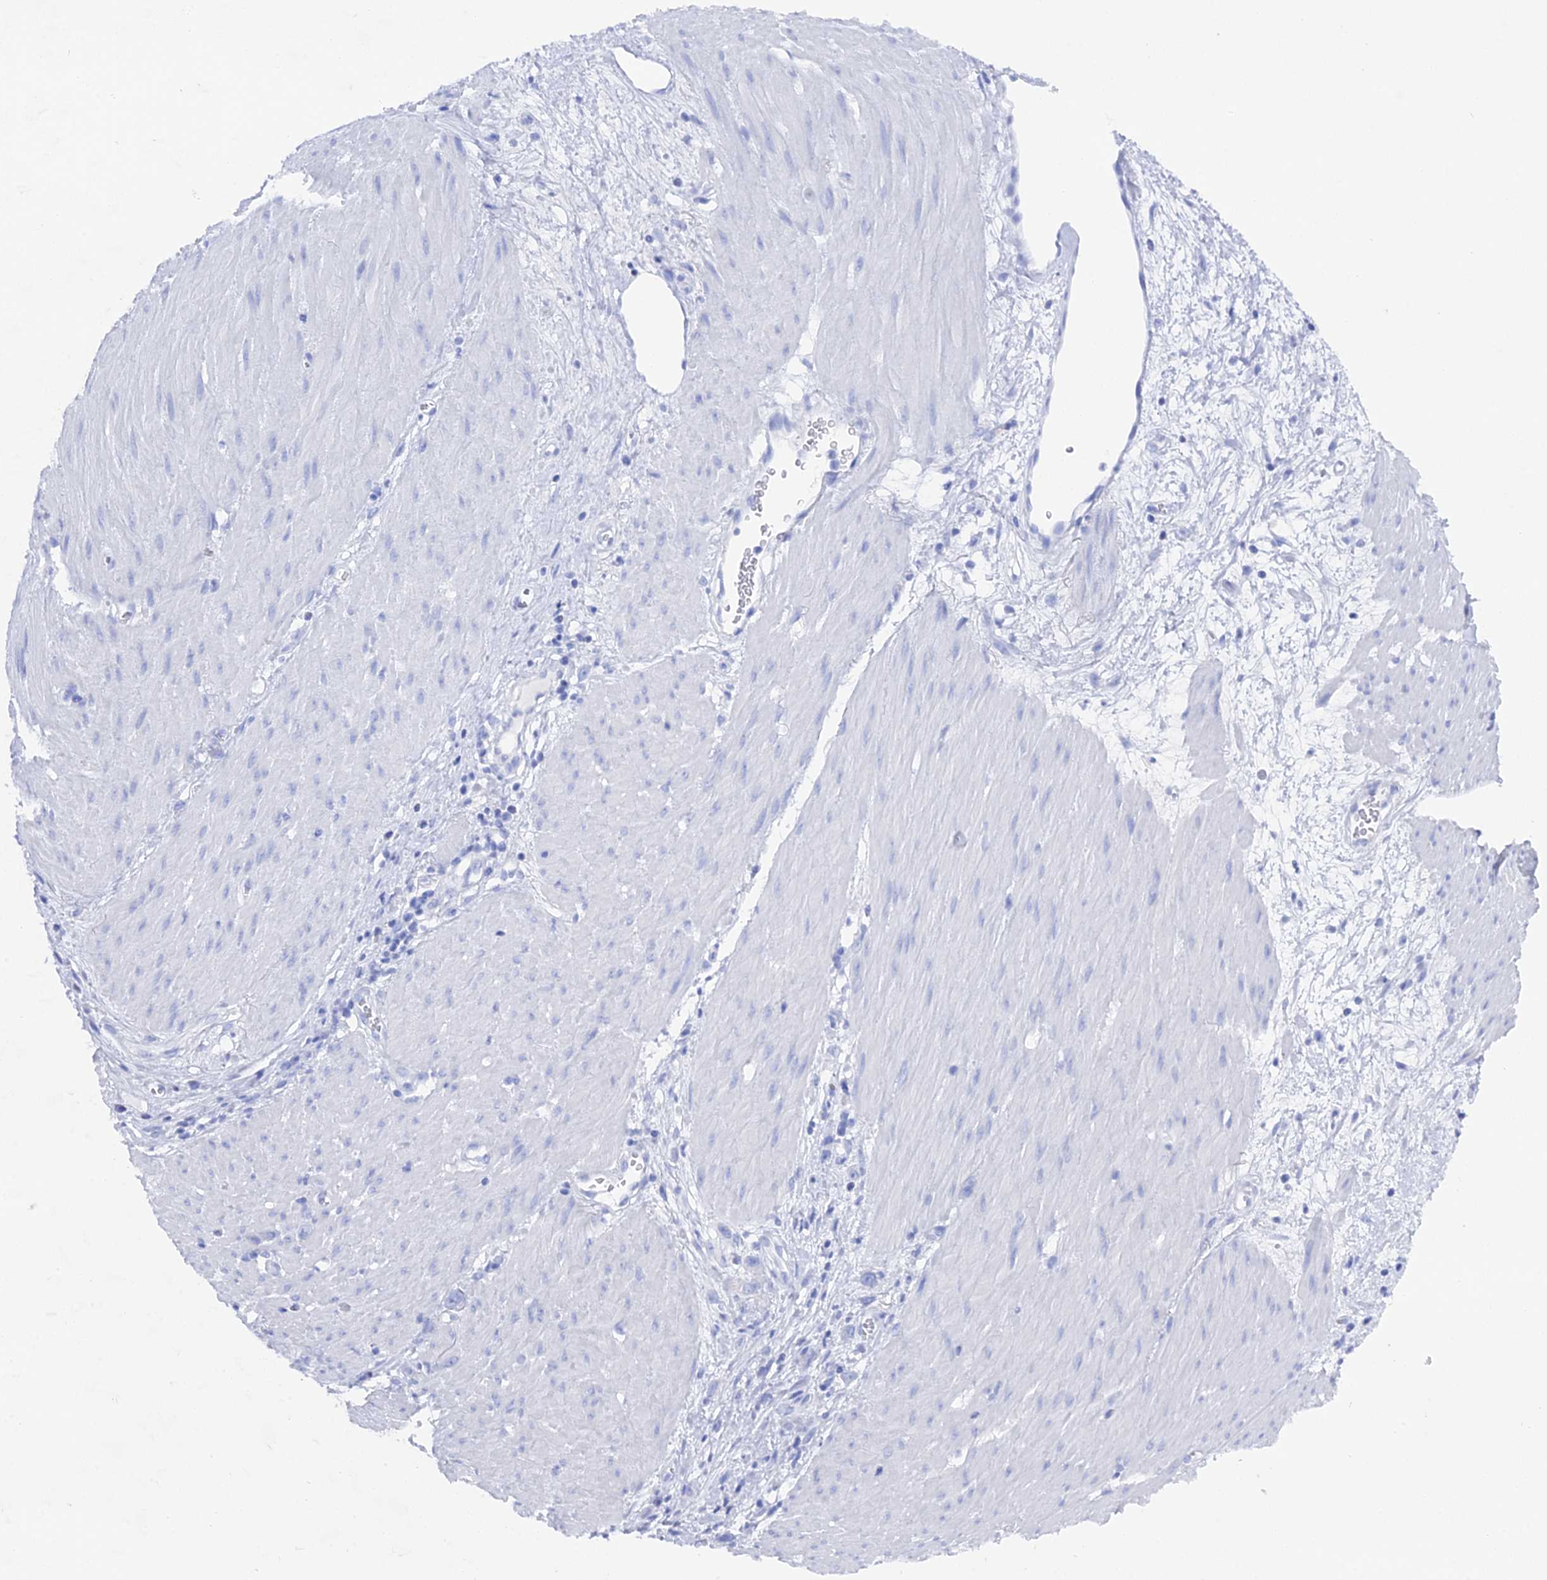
{"staining": {"intensity": "negative", "quantity": "none", "location": "none"}, "tissue": "stomach cancer", "cell_type": "Tumor cells", "image_type": "cancer", "snomed": [{"axis": "morphology", "description": "Adenocarcinoma, NOS"}, {"axis": "topography", "description": "Stomach"}], "caption": "Protein analysis of stomach adenocarcinoma reveals no significant staining in tumor cells.", "gene": "ENPP3", "patient": {"sex": "female", "age": 76}}